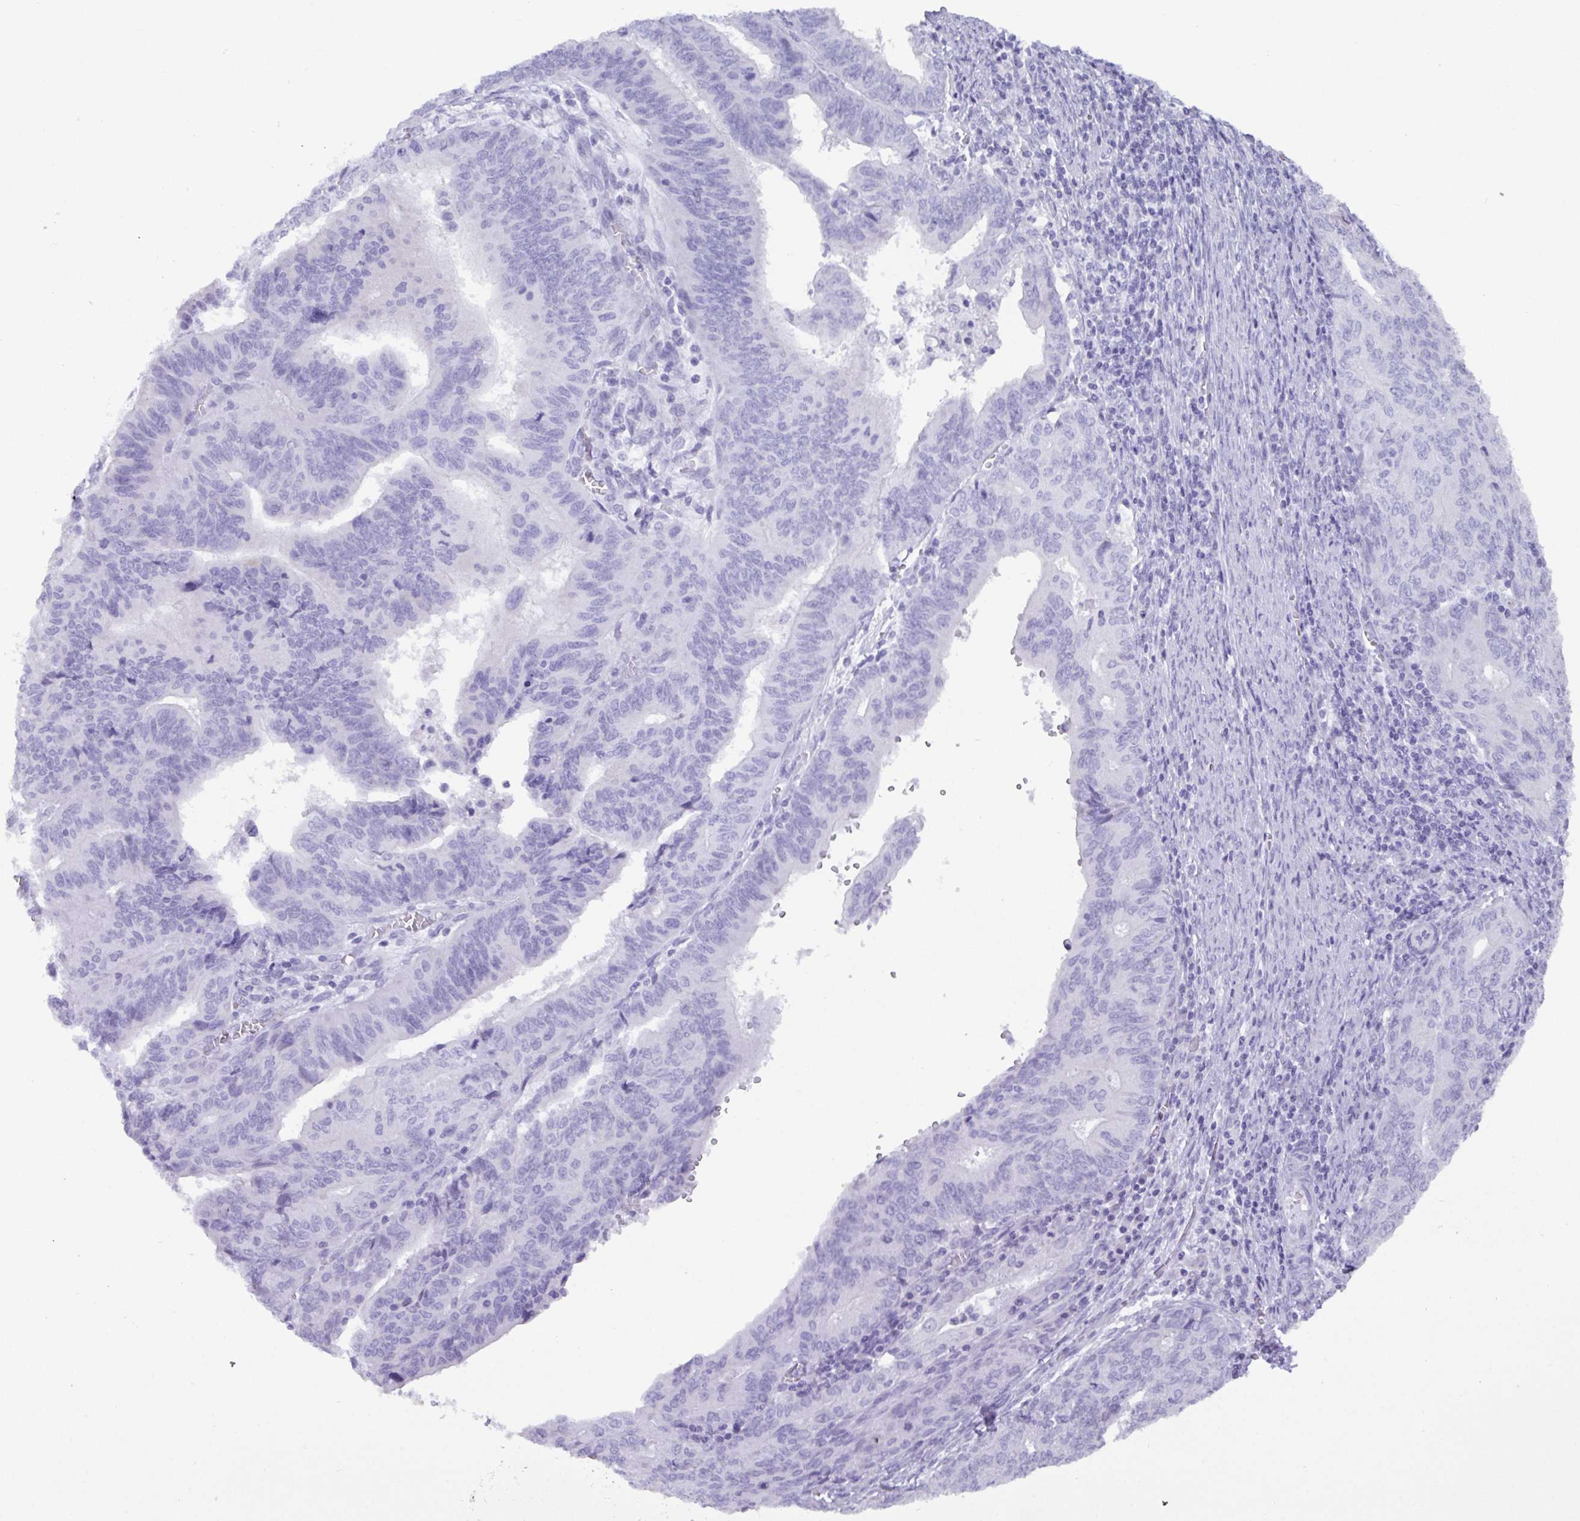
{"staining": {"intensity": "negative", "quantity": "none", "location": "none"}, "tissue": "endometrial cancer", "cell_type": "Tumor cells", "image_type": "cancer", "snomed": [{"axis": "morphology", "description": "Adenocarcinoma, NOS"}, {"axis": "topography", "description": "Endometrium"}], "caption": "Immunohistochemistry micrograph of human endometrial adenocarcinoma stained for a protein (brown), which displays no expression in tumor cells.", "gene": "C4orf33", "patient": {"sex": "female", "age": 65}}